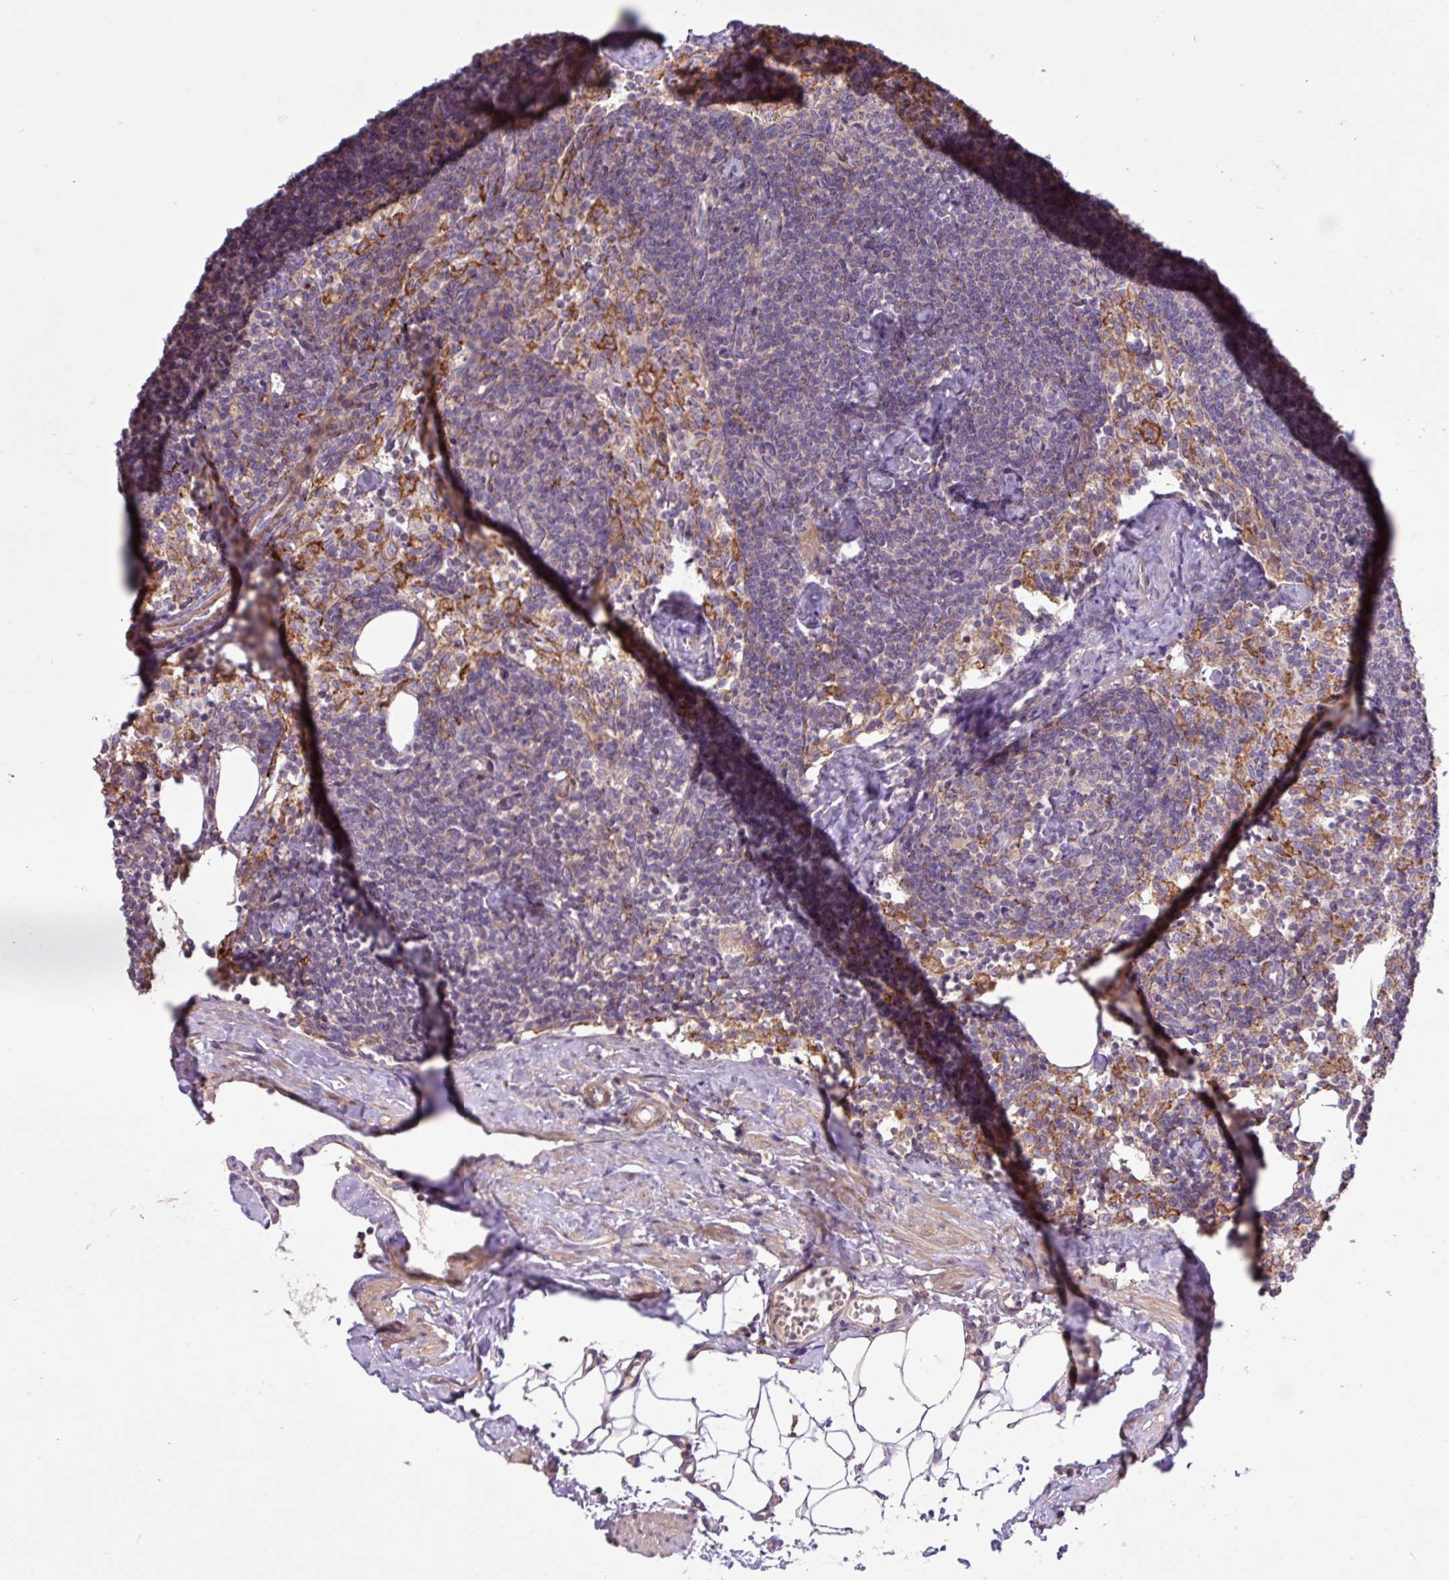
{"staining": {"intensity": "negative", "quantity": "none", "location": "none"}, "tissue": "lymph node", "cell_type": "Germinal center cells", "image_type": "normal", "snomed": [{"axis": "morphology", "description": "Normal tissue, NOS"}, {"axis": "topography", "description": "Lymph node"}], "caption": "Histopathology image shows no significant protein staining in germinal center cells of benign lymph node.", "gene": "ARHGEF25", "patient": {"sex": "female", "age": 52}}